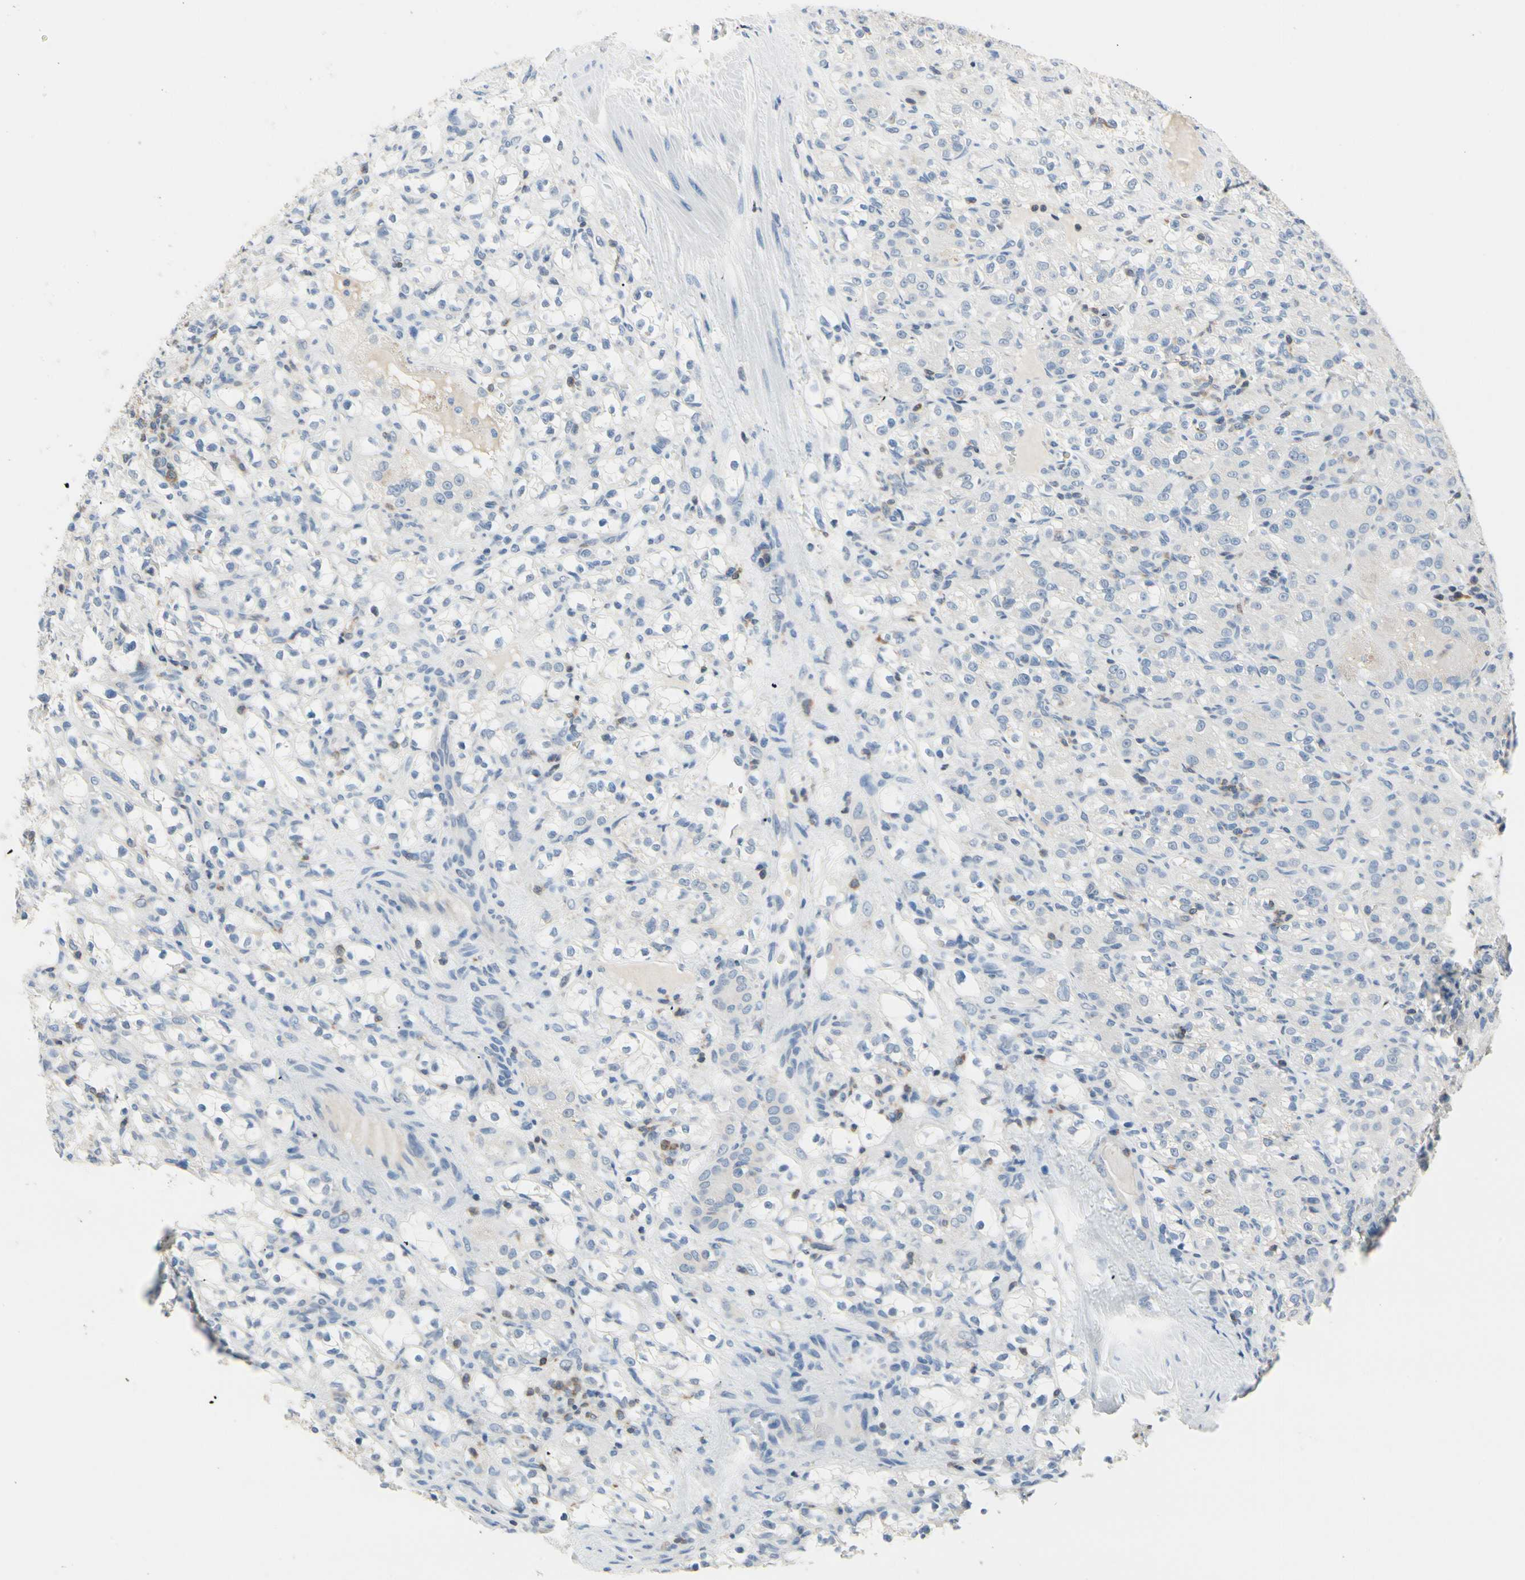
{"staining": {"intensity": "negative", "quantity": "none", "location": "none"}, "tissue": "renal cancer", "cell_type": "Tumor cells", "image_type": "cancer", "snomed": [{"axis": "morphology", "description": "Normal tissue, NOS"}, {"axis": "morphology", "description": "Adenocarcinoma, NOS"}, {"axis": "topography", "description": "Kidney"}], "caption": "DAB immunohistochemical staining of adenocarcinoma (renal) displays no significant expression in tumor cells. (DAB immunohistochemistry (IHC) with hematoxylin counter stain).", "gene": "NFATC2", "patient": {"sex": "male", "age": 61}}